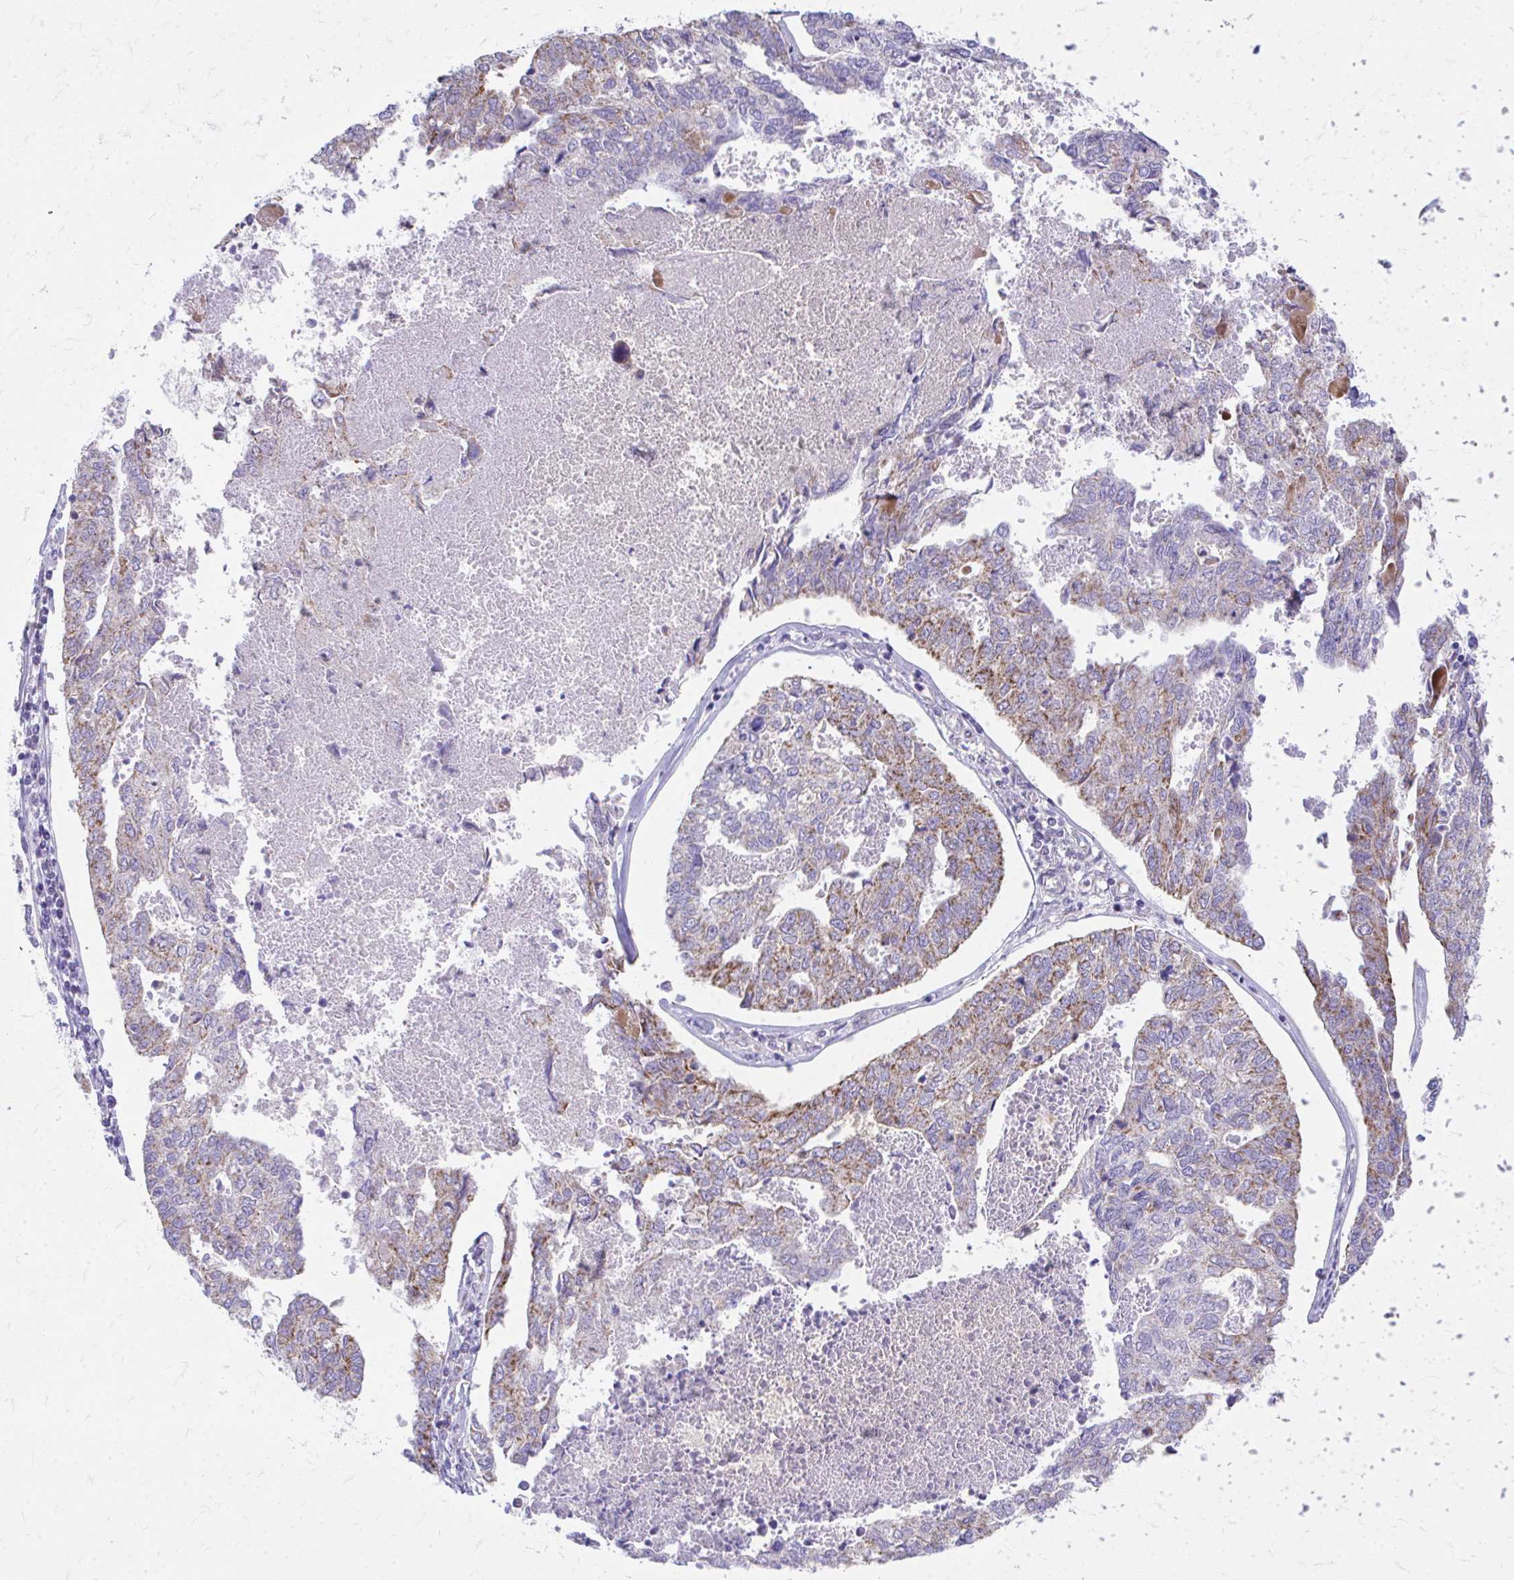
{"staining": {"intensity": "moderate", "quantity": "<25%", "location": "cytoplasmic/membranous"}, "tissue": "endometrial cancer", "cell_type": "Tumor cells", "image_type": "cancer", "snomed": [{"axis": "morphology", "description": "Adenocarcinoma, NOS"}, {"axis": "topography", "description": "Endometrium"}], "caption": "This micrograph demonstrates immunohistochemistry (IHC) staining of human endometrial cancer, with low moderate cytoplasmic/membranous expression in about <25% of tumor cells.", "gene": "MRPL19", "patient": {"sex": "female", "age": 73}}